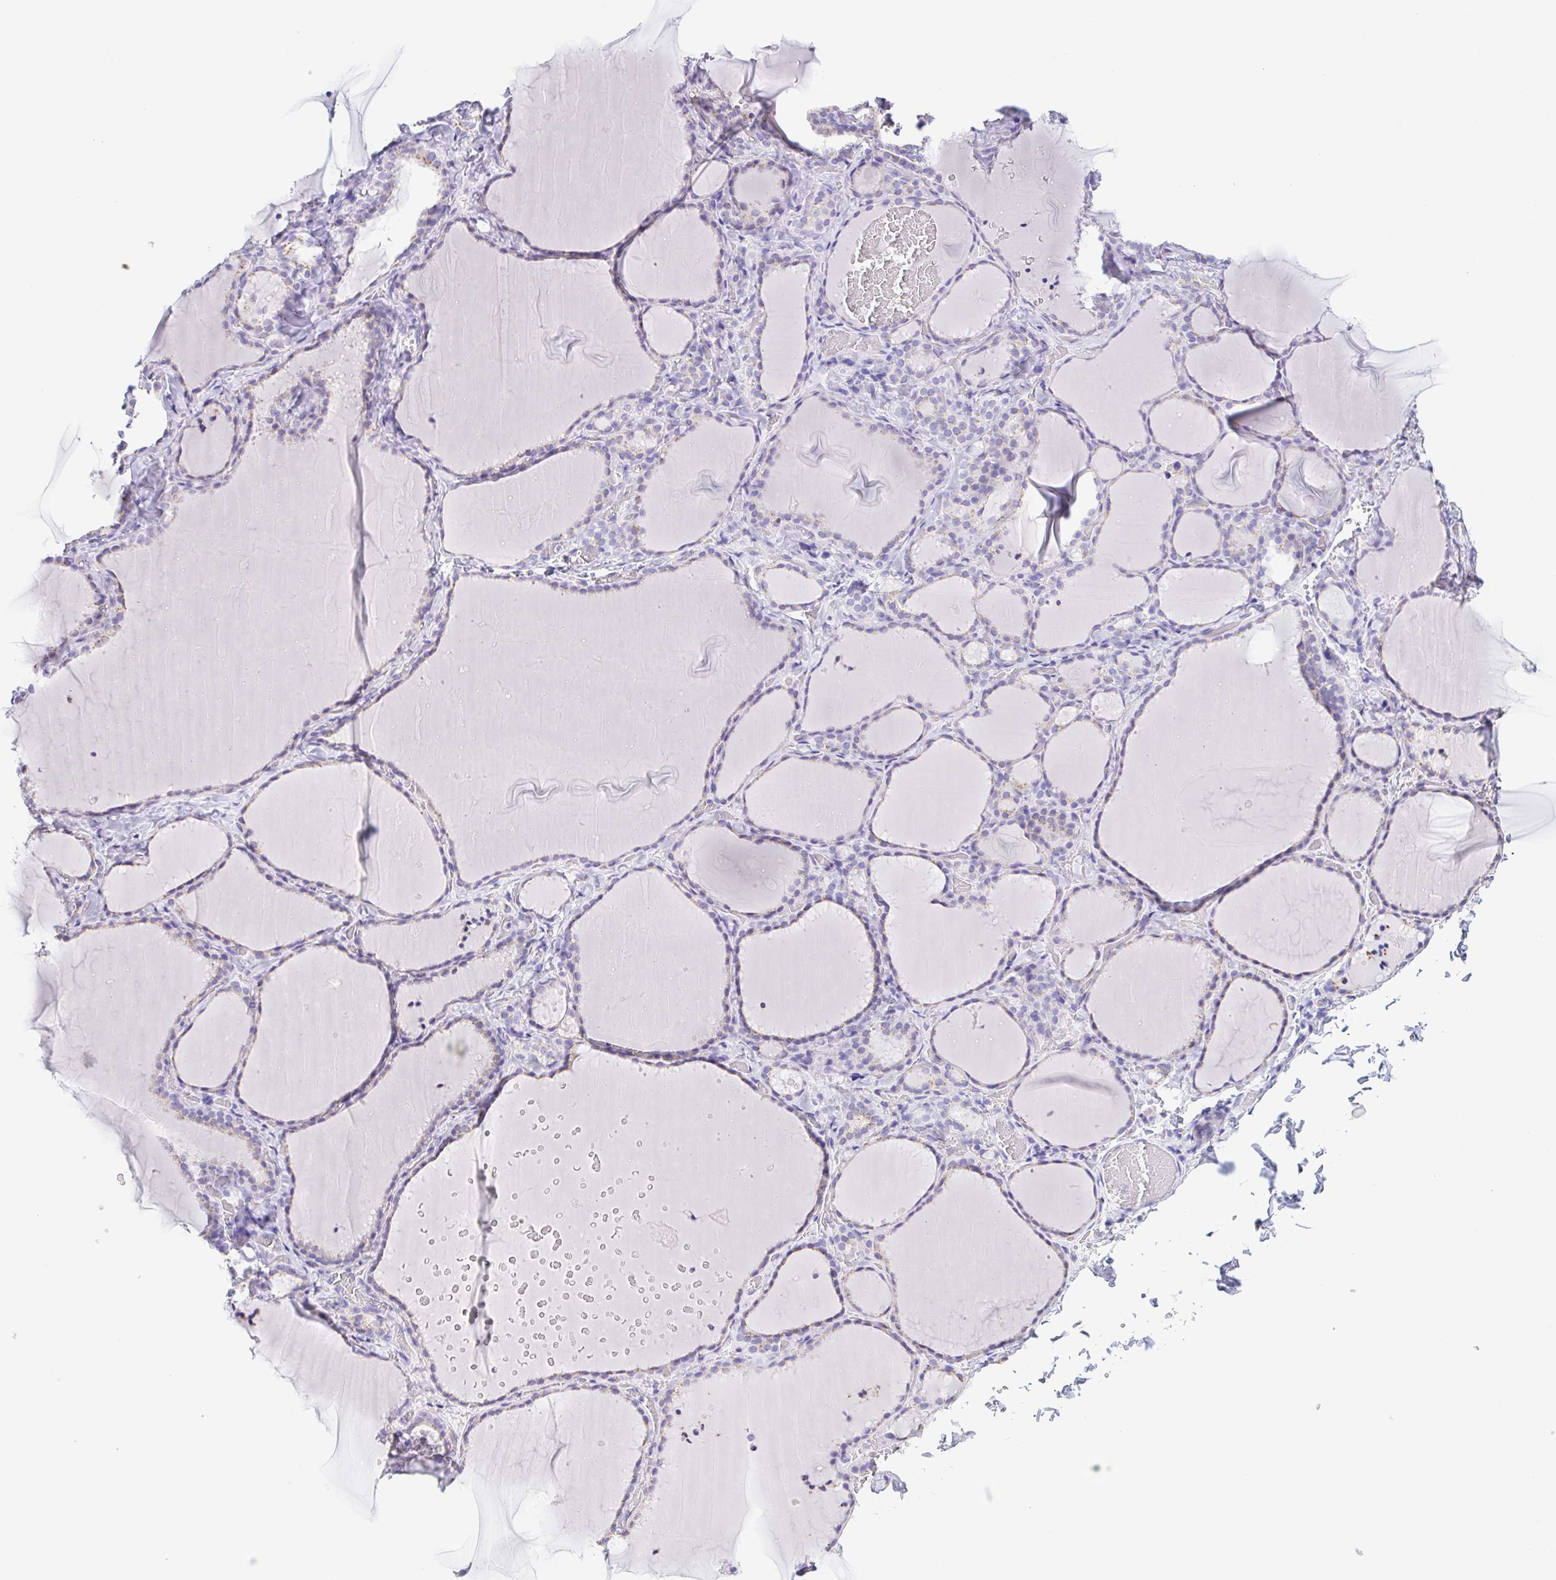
{"staining": {"intensity": "negative", "quantity": "none", "location": "none"}, "tissue": "thyroid gland", "cell_type": "Glandular cells", "image_type": "normal", "snomed": [{"axis": "morphology", "description": "Normal tissue, NOS"}, {"axis": "topography", "description": "Thyroid gland"}], "caption": "There is no significant expression in glandular cells of thyroid gland. The staining is performed using DAB (3,3'-diaminobenzidine) brown chromogen with nuclei counter-stained in using hematoxylin.", "gene": "SULT1B1", "patient": {"sex": "female", "age": 22}}